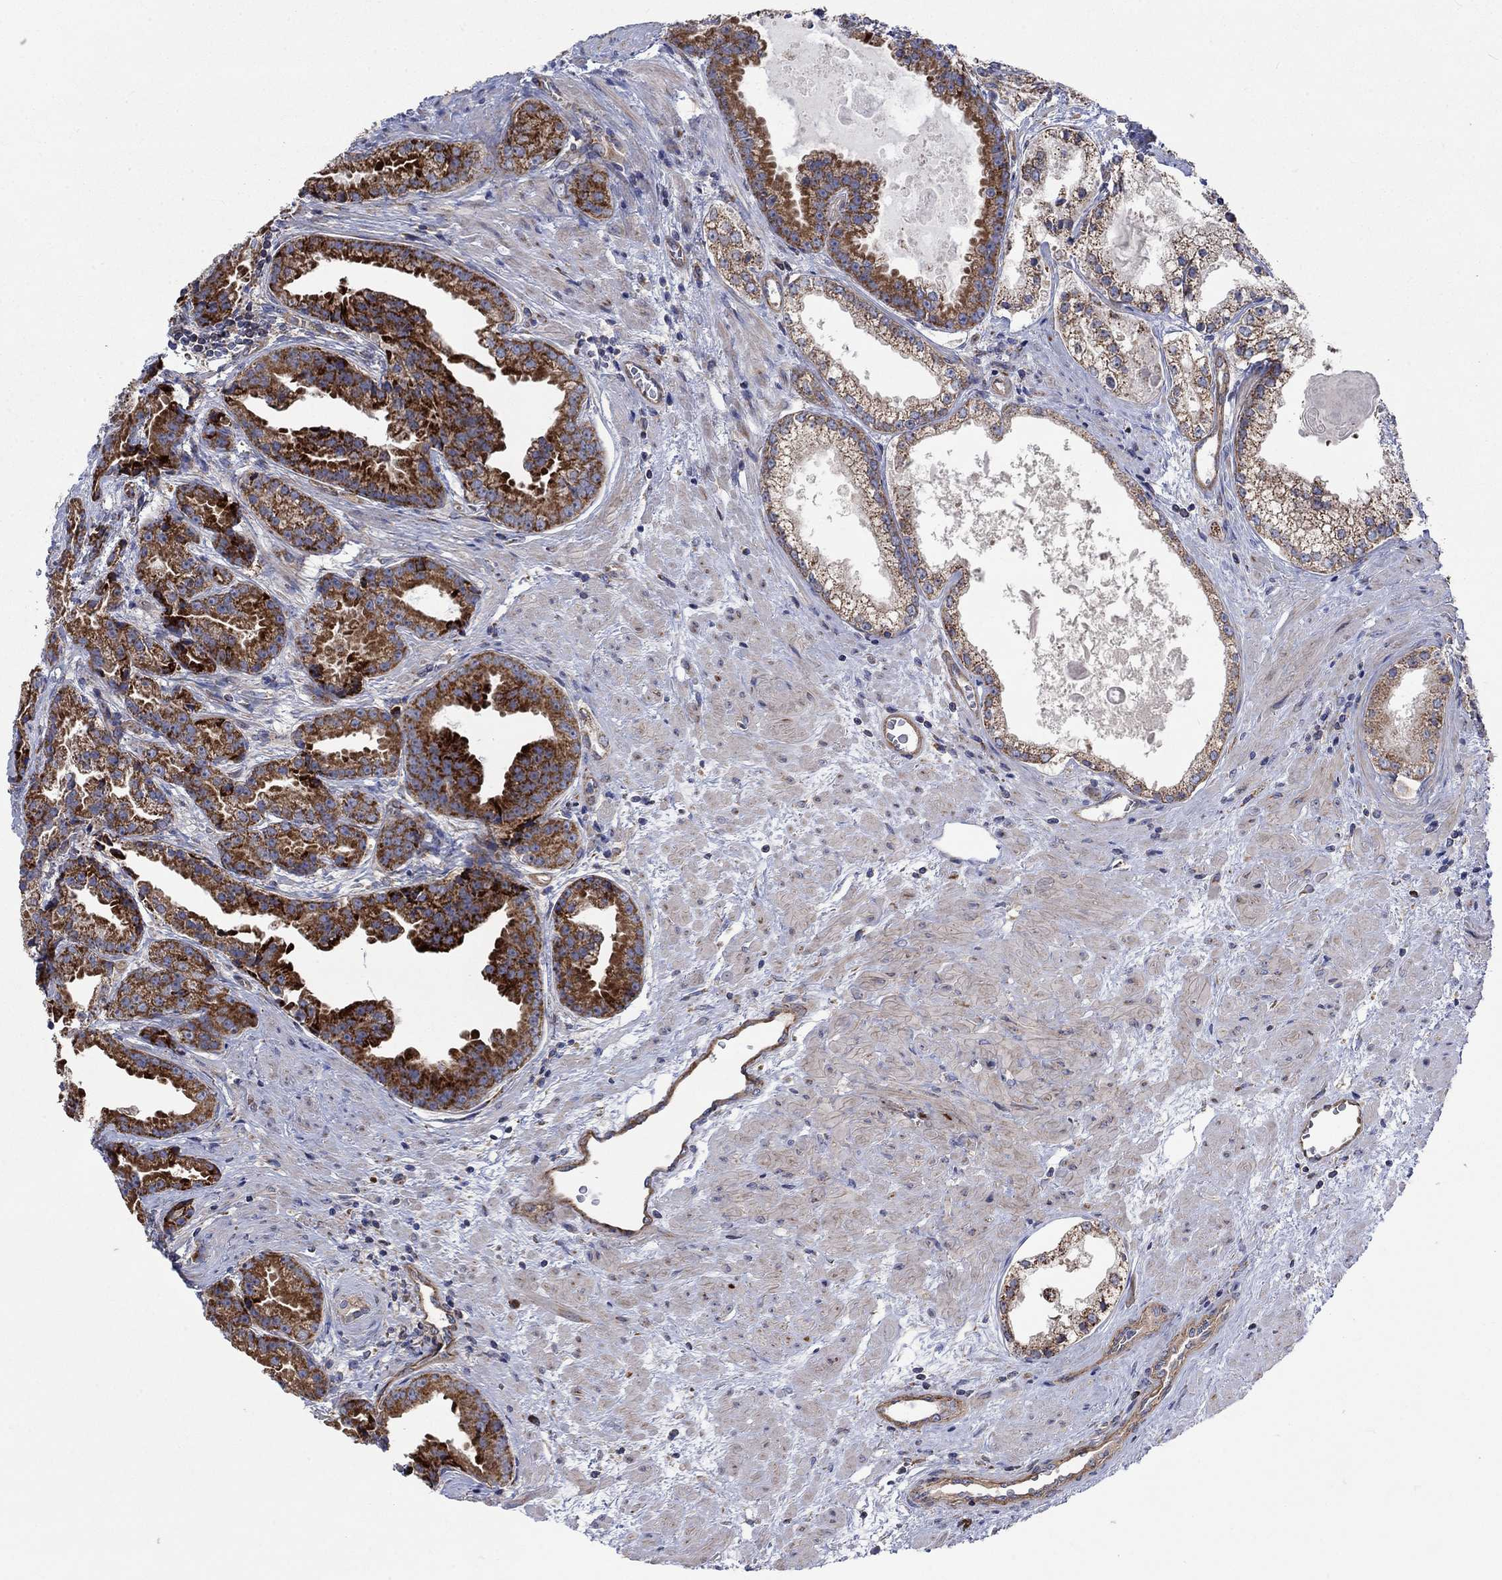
{"staining": {"intensity": "strong", "quantity": "25%-75%", "location": "cytoplasmic/membranous"}, "tissue": "prostate cancer", "cell_type": "Tumor cells", "image_type": "cancer", "snomed": [{"axis": "morphology", "description": "Adenocarcinoma, NOS"}, {"axis": "morphology", "description": "Adenocarcinoma, High grade"}, {"axis": "topography", "description": "Prostate"}], "caption": "Protein staining shows strong cytoplasmic/membranous expression in approximately 25%-75% of tumor cells in prostate adenocarcinoma.", "gene": "RPLP0", "patient": {"sex": "male", "age": 64}}